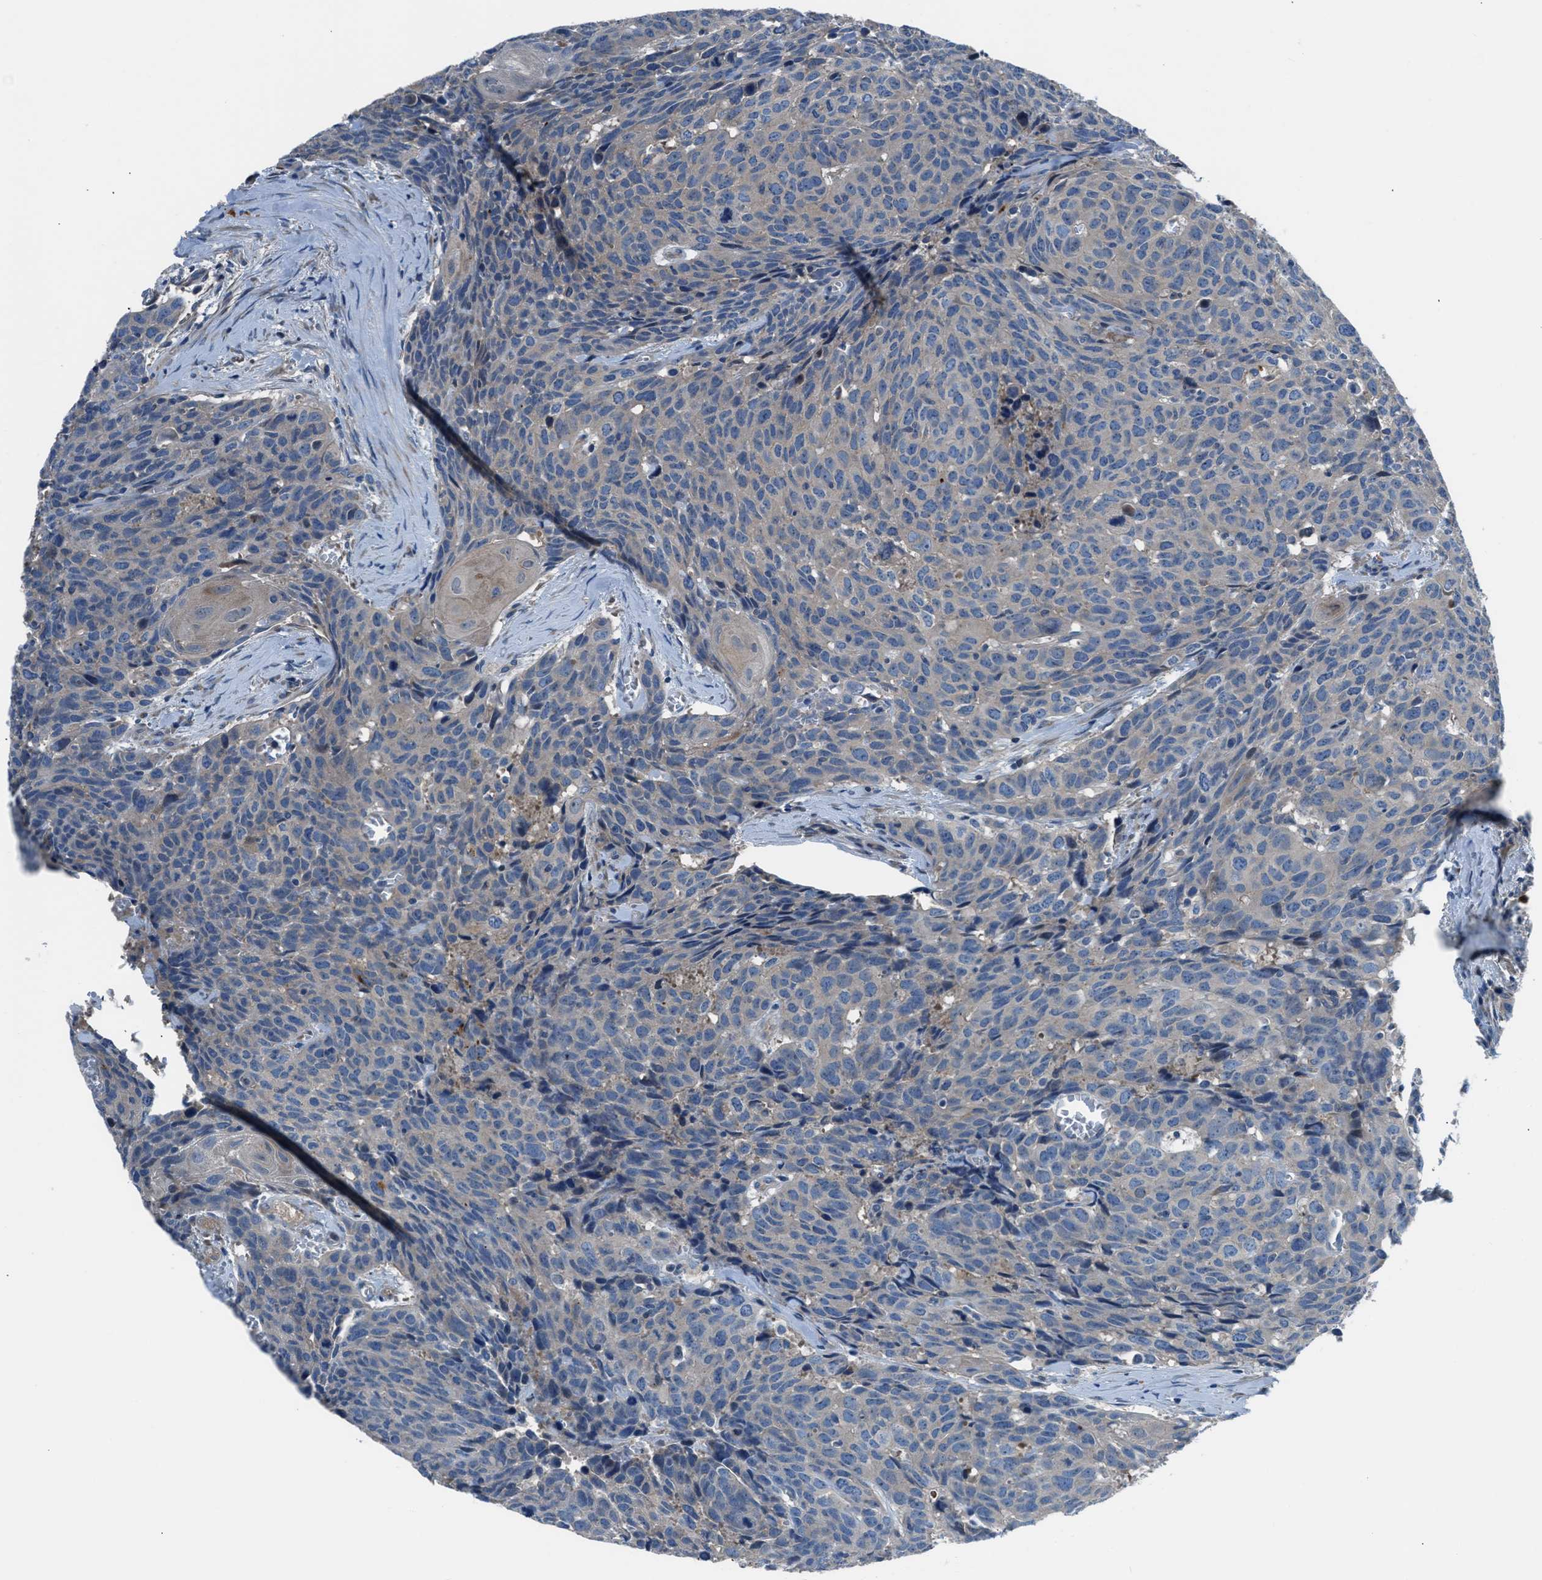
{"staining": {"intensity": "negative", "quantity": "none", "location": "none"}, "tissue": "head and neck cancer", "cell_type": "Tumor cells", "image_type": "cancer", "snomed": [{"axis": "morphology", "description": "Squamous cell carcinoma, NOS"}, {"axis": "topography", "description": "Head-Neck"}], "caption": "Immunohistochemistry (IHC) photomicrograph of neoplastic tissue: head and neck cancer (squamous cell carcinoma) stained with DAB (3,3'-diaminobenzidine) displays no significant protein positivity in tumor cells. Nuclei are stained in blue.", "gene": "SLC38A6", "patient": {"sex": "male", "age": 66}}